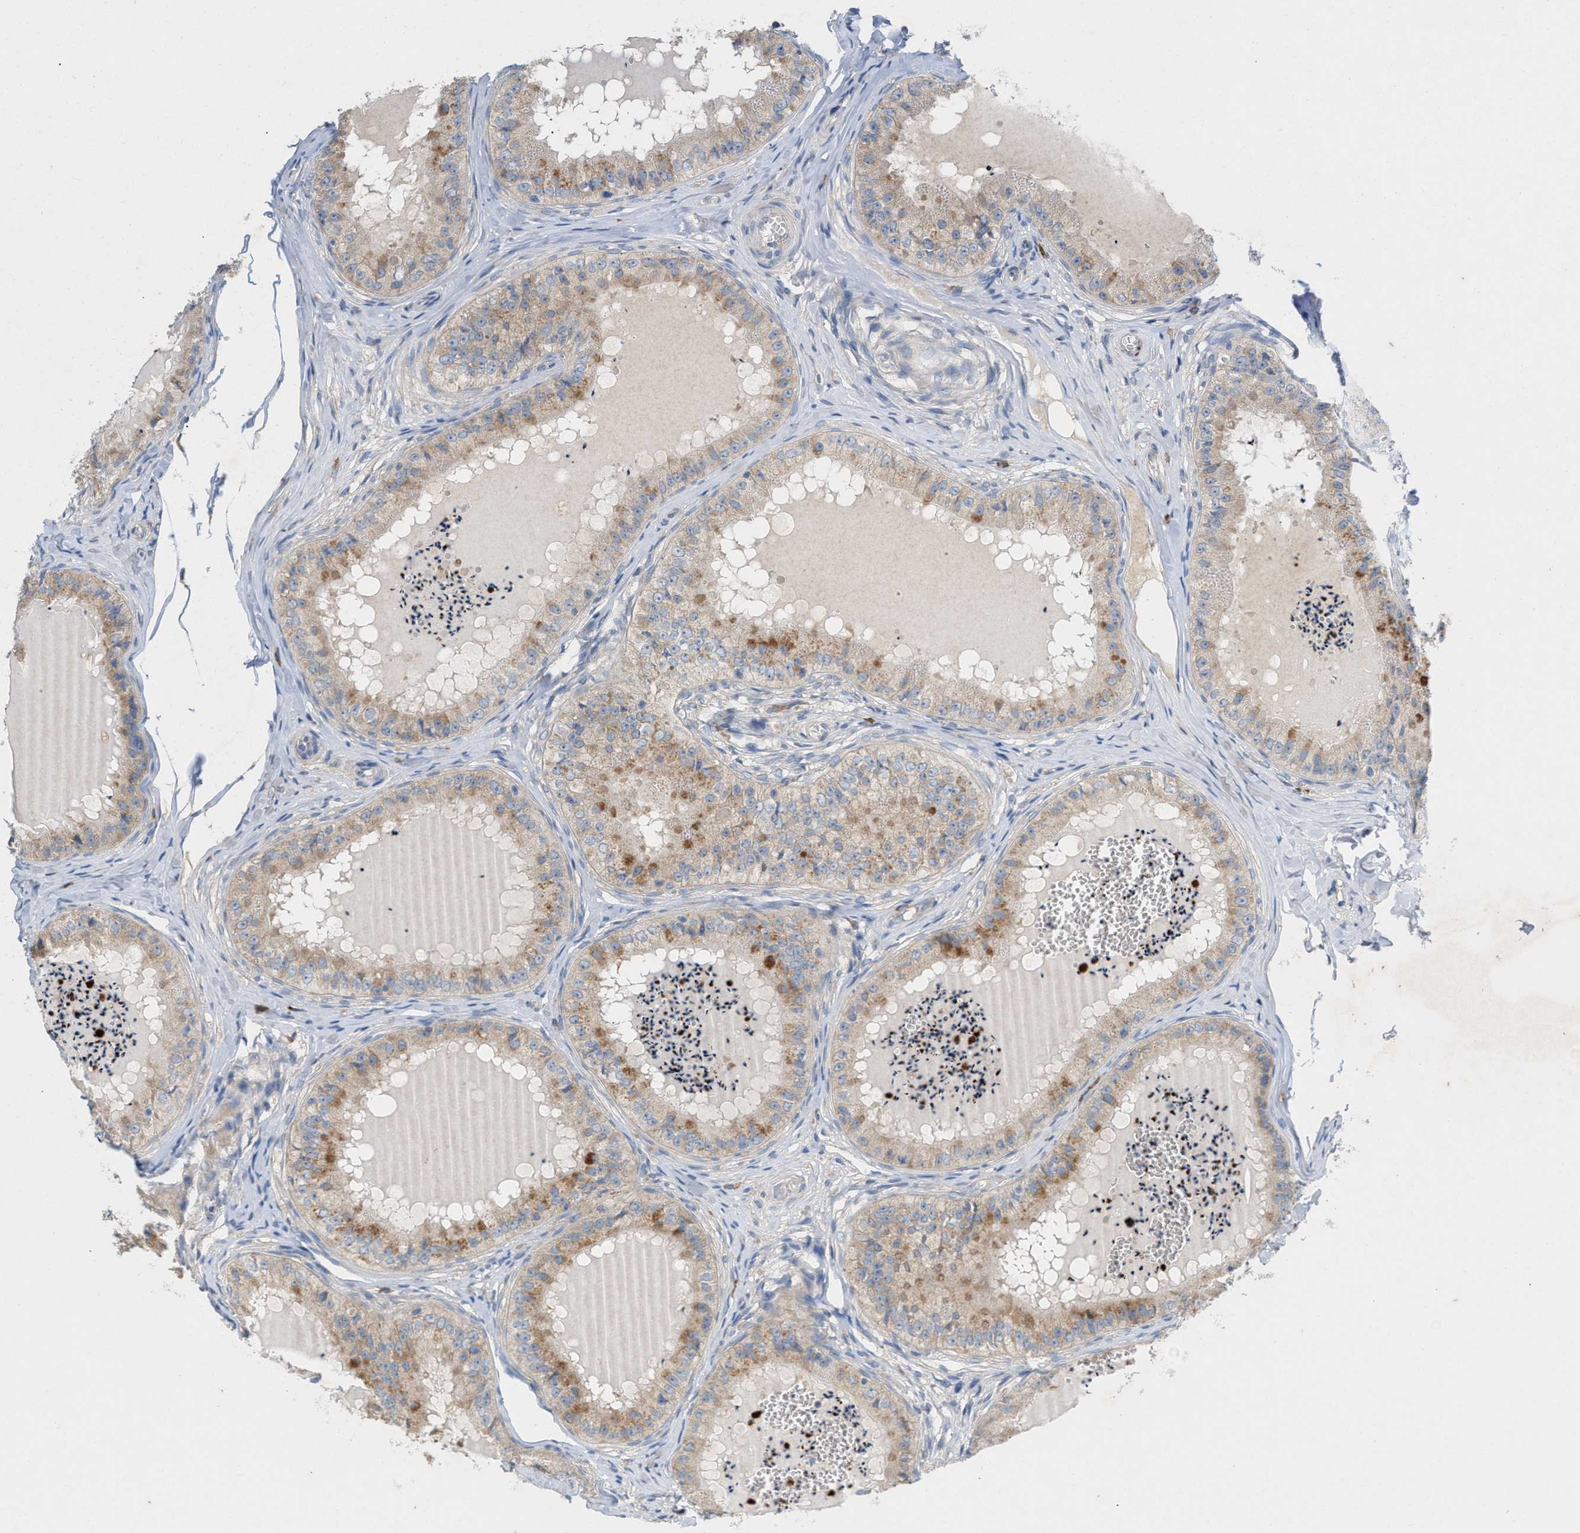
{"staining": {"intensity": "moderate", "quantity": "25%-75%", "location": "cytoplasmic/membranous"}, "tissue": "epididymis", "cell_type": "Glandular cells", "image_type": "normal", "snomed": [{"axis": "morphology", "description": "Normal tissue, NOS"}, {"axis": "topography", "description": "Epididymis"}], "caption": "DAB immunohistochemical staining of normal human epididymis demonstrates moderate cytoplasmic/membranous protein expression in about 25%-75% of glandular cells. The staining is performed using DAB brown chromogen to label protein expression. The nuclei are counter-stained blue using hematoxylin.", "gene": "DYNC2I1", "patient": {"sex": "male", "age": 31}}